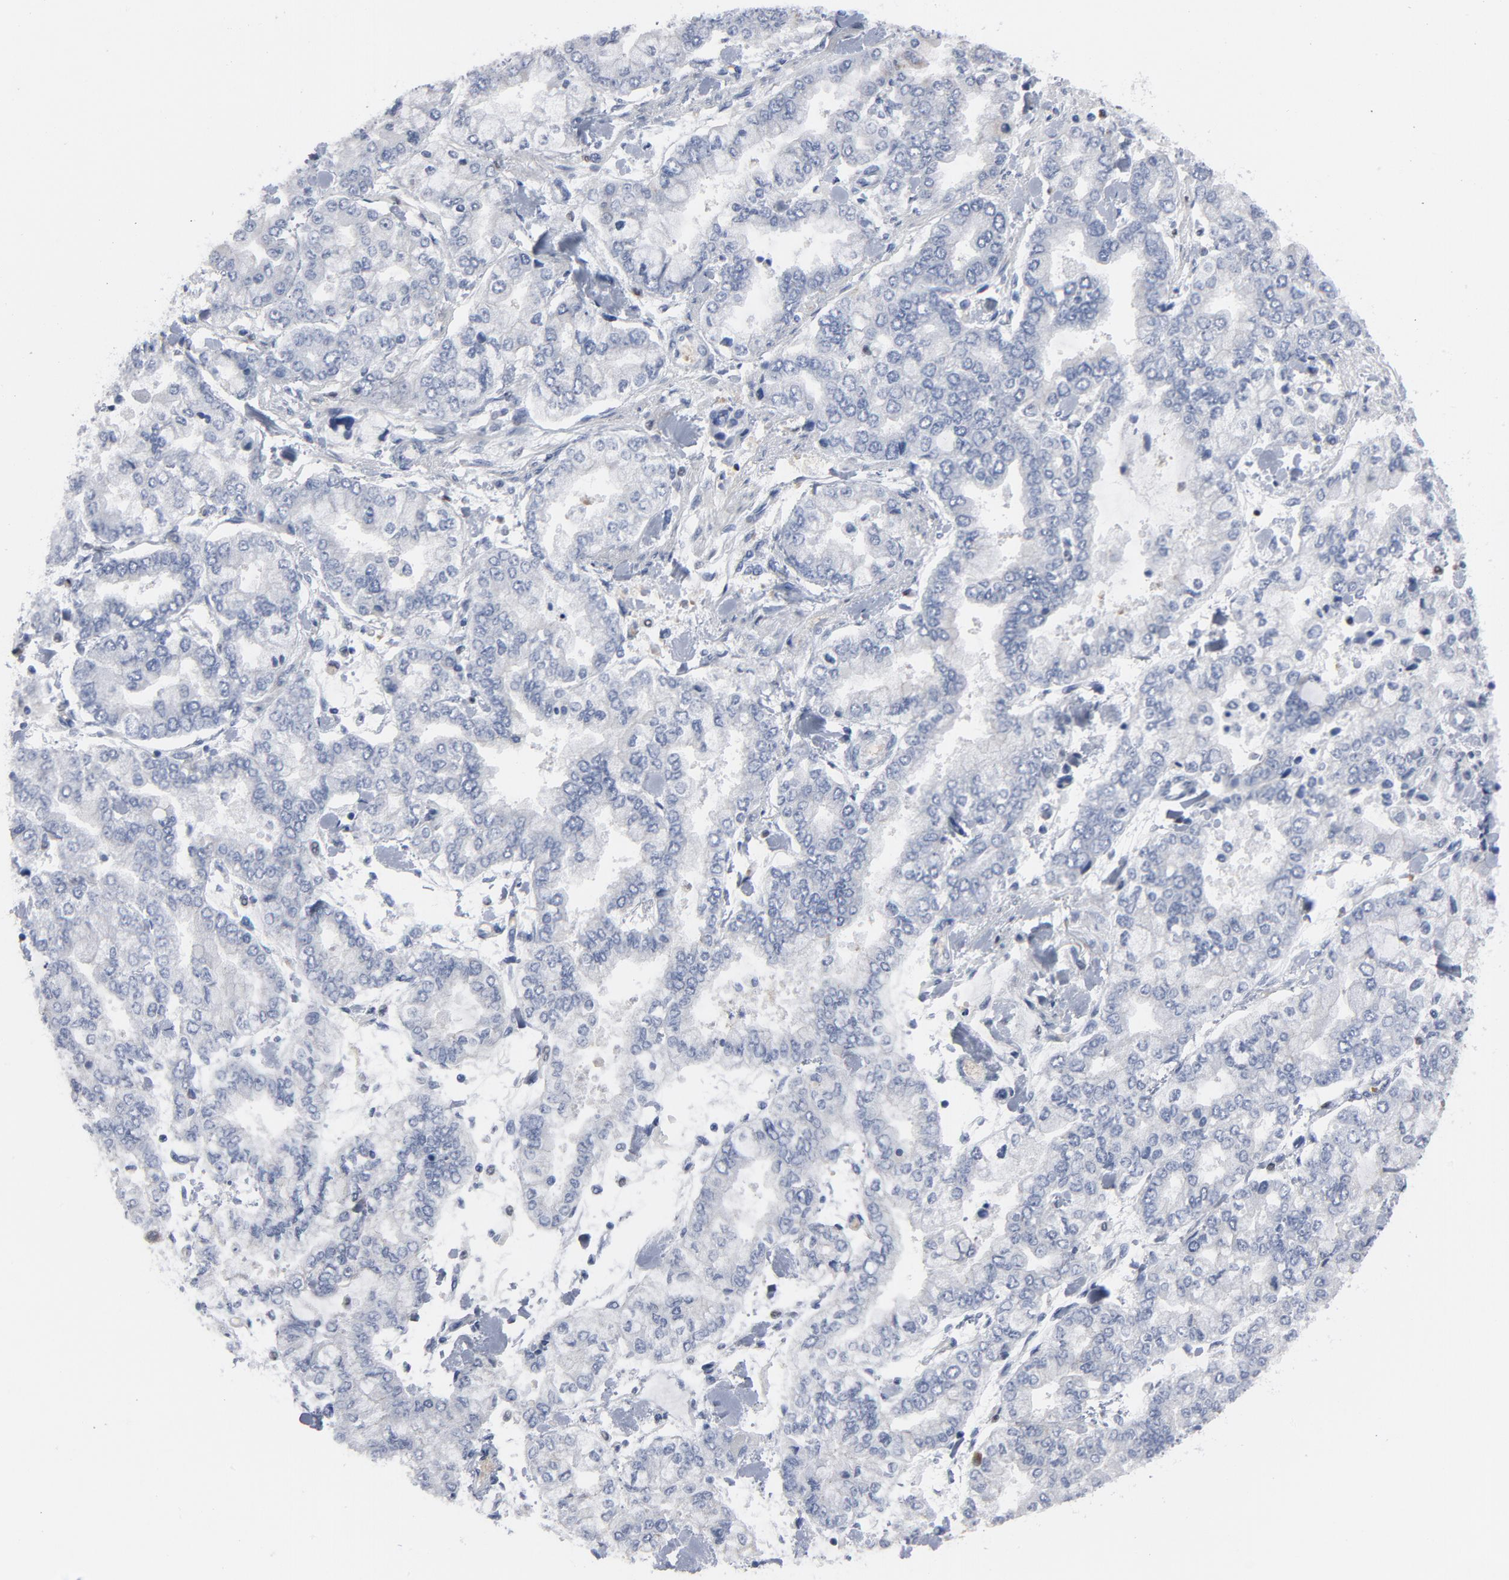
{"staining": {"intensity": "negative", "quantity": "none", "location": "none"}, "tissue": "stomach cancer", "cell_type": "Tumor cells", "image_type": "cancer", "snomed": [{"axis": "morphology", "description": "Normal tissue, NOS"}, {"axis": "morphology", "description": "Adenocarcinoma, NOS"}, {"axis": "topography", "description": "Stomach, upper"}, {"axis": "topography", "description": "Stomach"}], "caption": "DAB immunohistochemical staining of stomach adenocarcinoma exhibits no significant positivity in tumor cells.", "gene": "SPI1", "patient": {"sex": "male", "age": 76}}